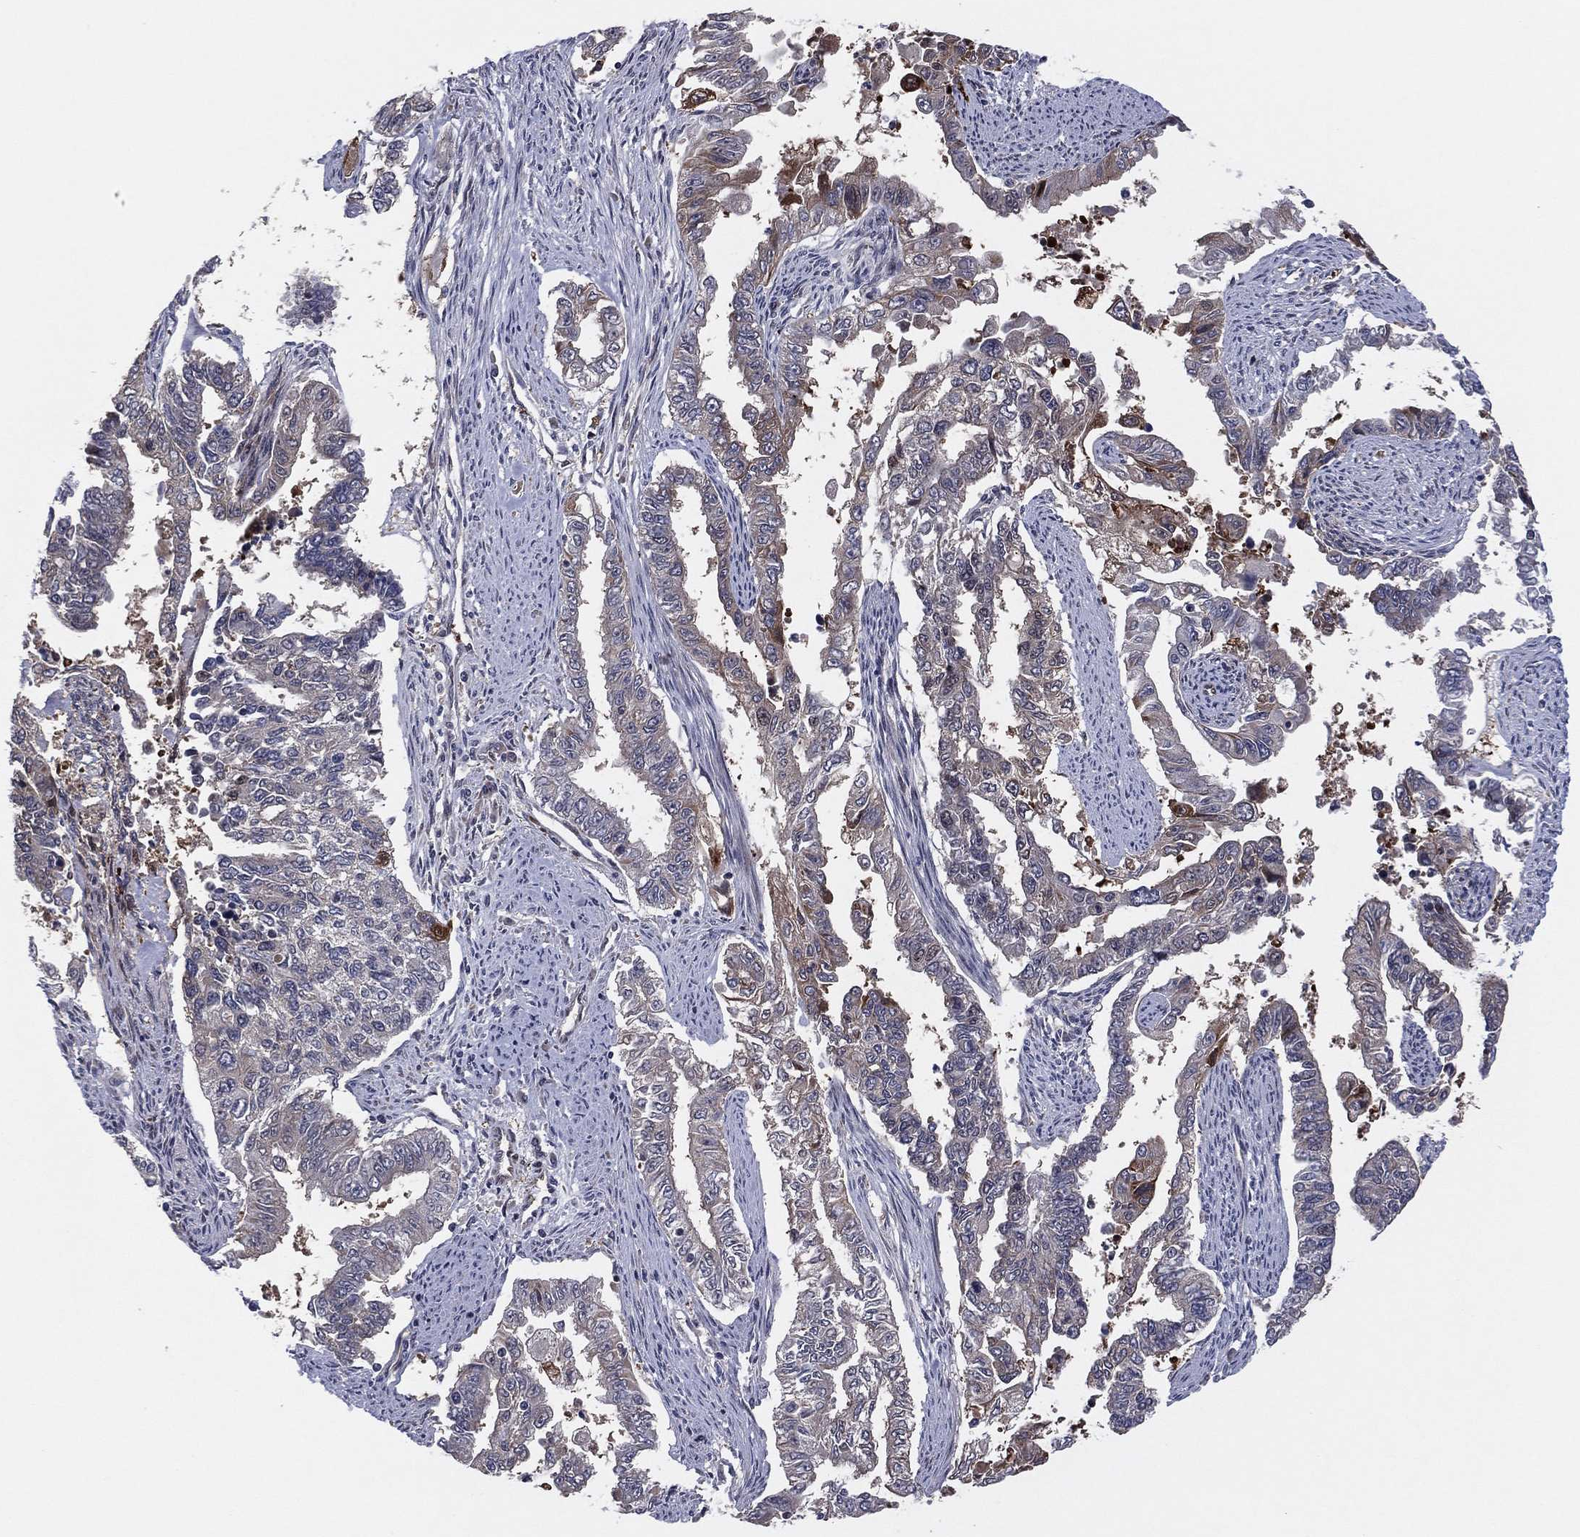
{"staining": {"intensity": "weak", "quantity": "<25%", "location": "cytoplasmic/membranous"}, "tissue": "endometrial cancer", "cell_type": "Tumor cells", "image_type": "cancer", "snomed": [{"axis": "morphology", "description": "Adenocarcinoma, NOS"}, {"axis": "topography", "description": "Uterus"}], "caption": "IHC micrograph of human endometrial cancer (adenocarcinoma) stained for a protein (brown), which demonstrates no expression in tumor cells. (Stains: DAB immunohistochemistry with hematoxylin counter stain, Microscopy: brightfield microscopy at high magnification).", "gene": "SNCG", "patient": {"sex": "female", "age": 59}}